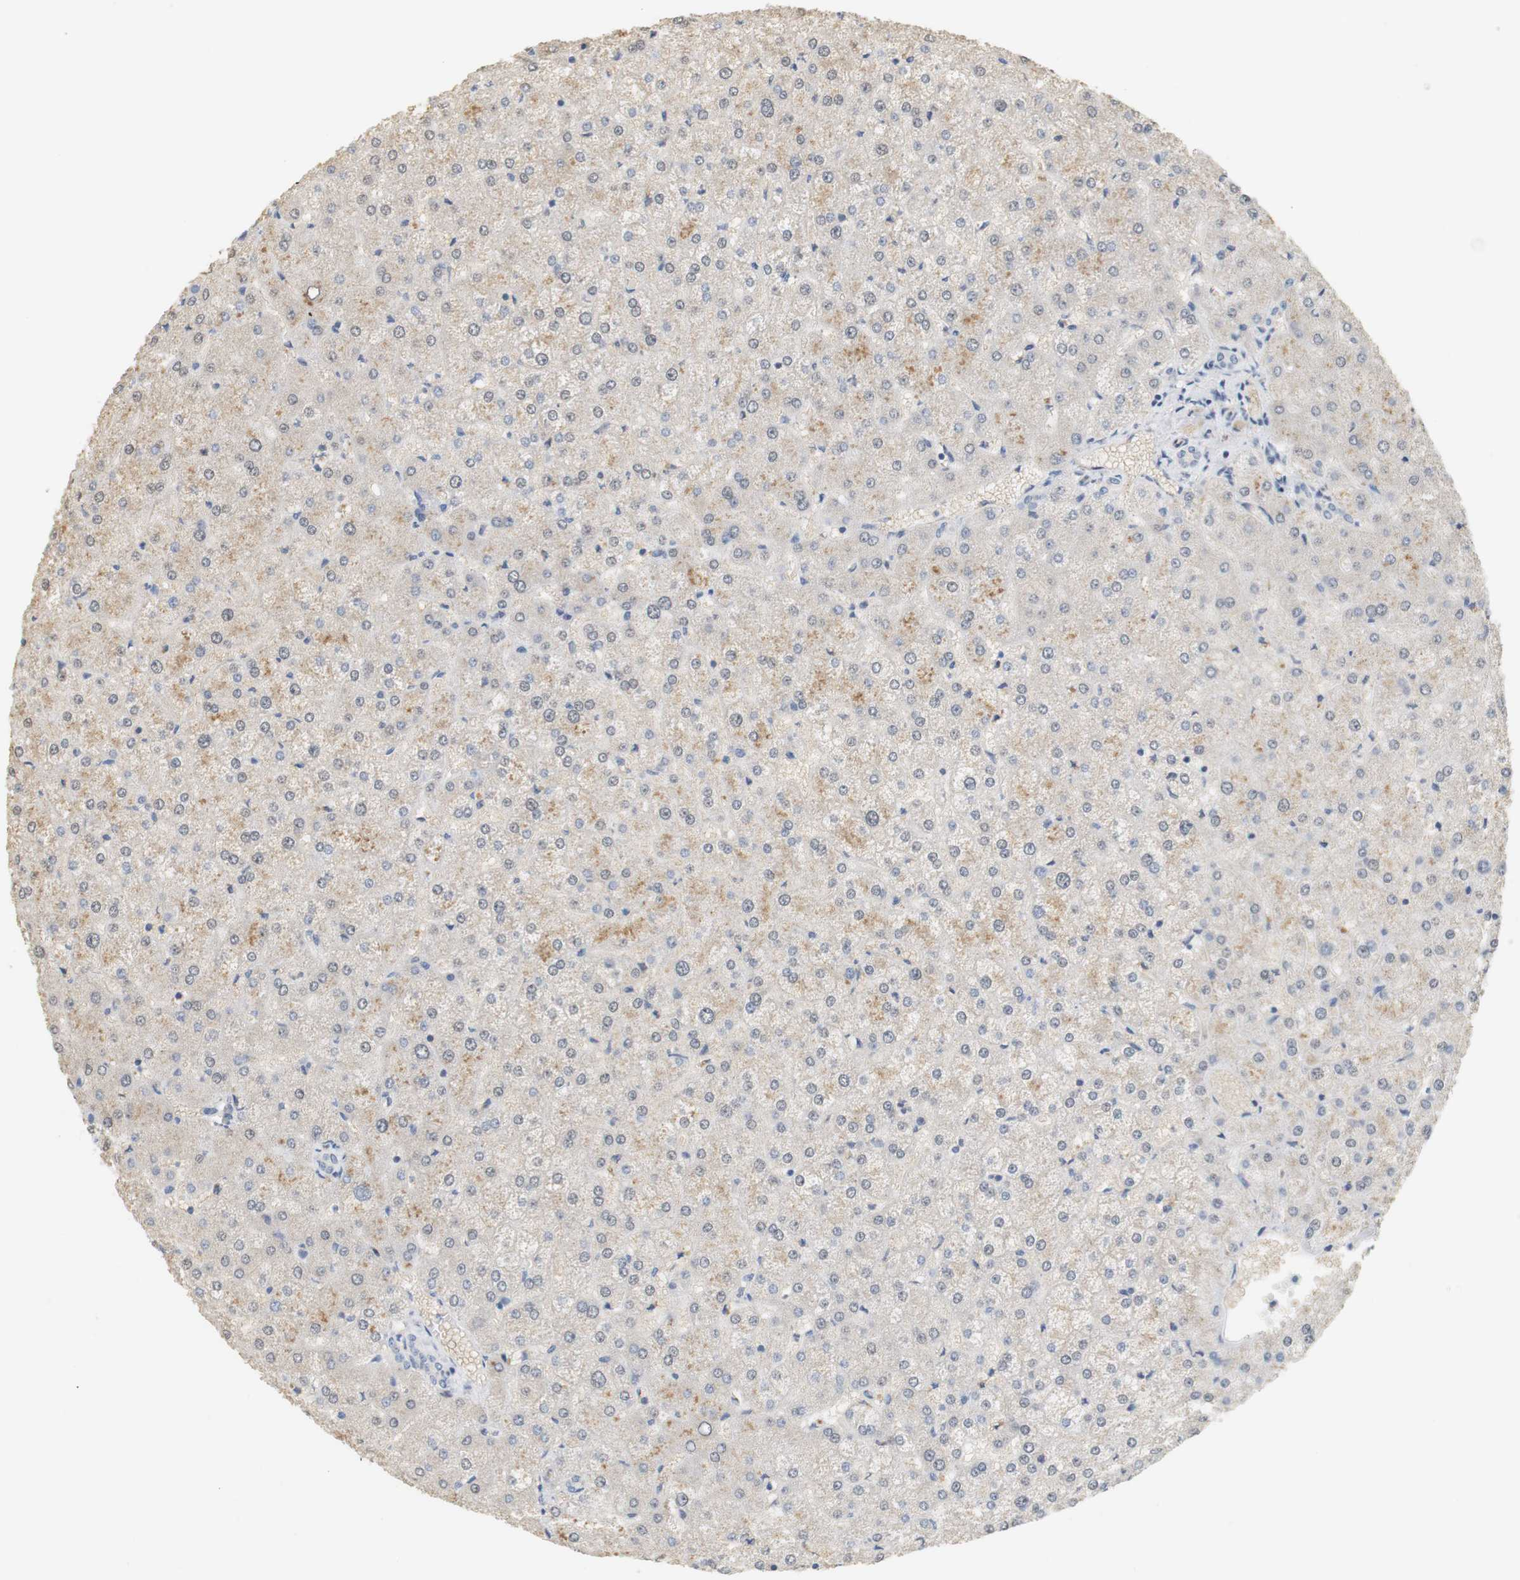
{"staining": {"intensity": "negative", "quantity": "none", "location": "none"}, "tissue": "liver", "cell_type": "Cholangiocytes", "image_type": "normal", "snomed": [{"axis": "morphology", "description": "Normal tissue, NOS"}, {"axis": "topography", "description": "Liver"}], "caption": "High power microscopy histopathology image of an immunohistochemistry photomicrograph of unremarkable liver, revealing no significant expression in cholangiocytes. The staining is performed using DAB (3,3'-diaminobenzidine) brown chromogen with nuclei counter-stained in using hematoxylin.", "gene": "OSR1", "patient": {"sex": "female", "age": 32}}